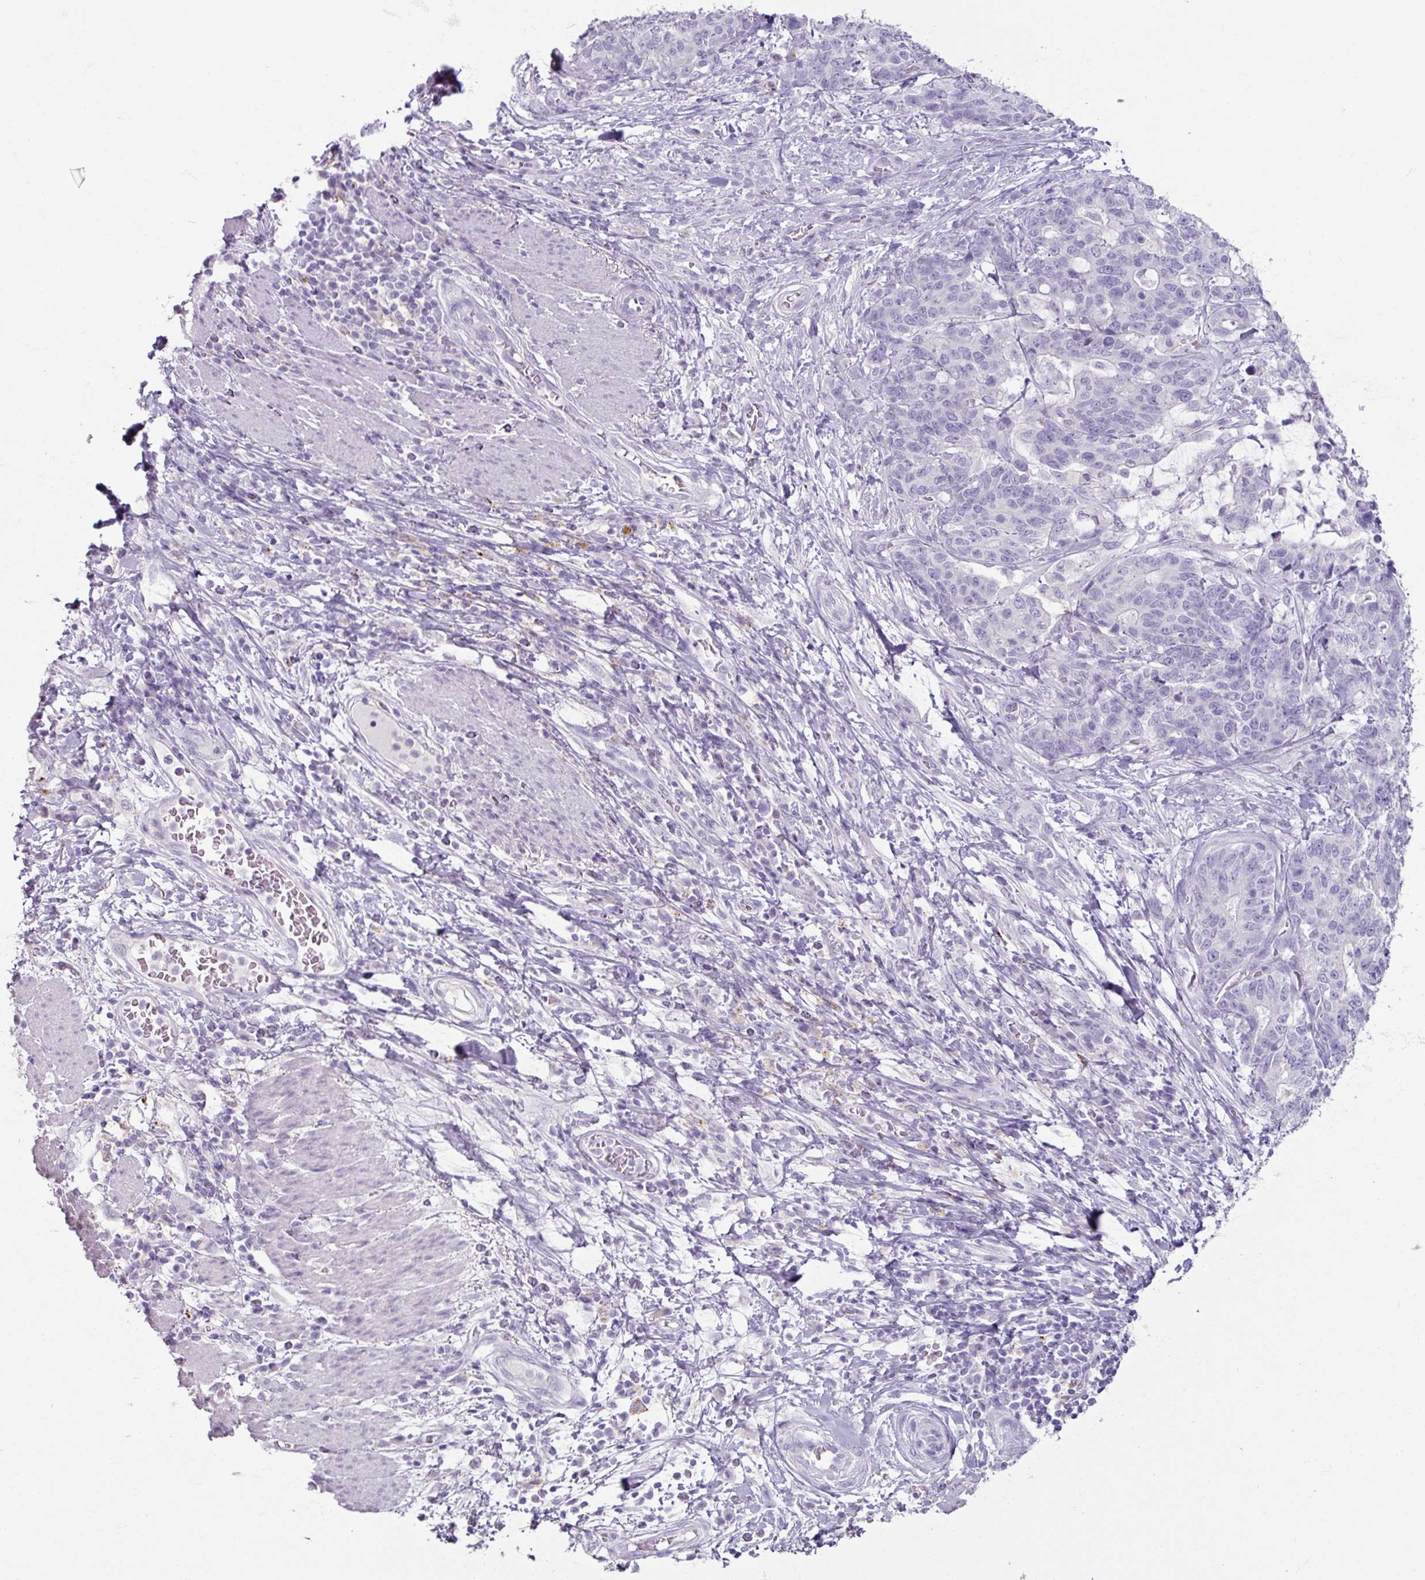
{"staining": {"intensity": "negative", "quantity": "none", "location": "none"}, "tissue": "stomach cancer", "cell_type": "Tumor cells", "image_type": "cancer", "snomed": [{"axis": "morphology", "description": "Normal tissue, NOS"}, {"axis": "morphology", "description": "Adenocarcinoma, NOS"}, {"axis": "topography", "description": "Stomach"}], "caption": "Immunohistochemistry photomicrograph of neoplastic tissue: stomach cancer stained with DAB shows no significant protein positivity in tumor cells.", "gene": "SLC27A5", "patient": {"sex": "female", "age": 64}}